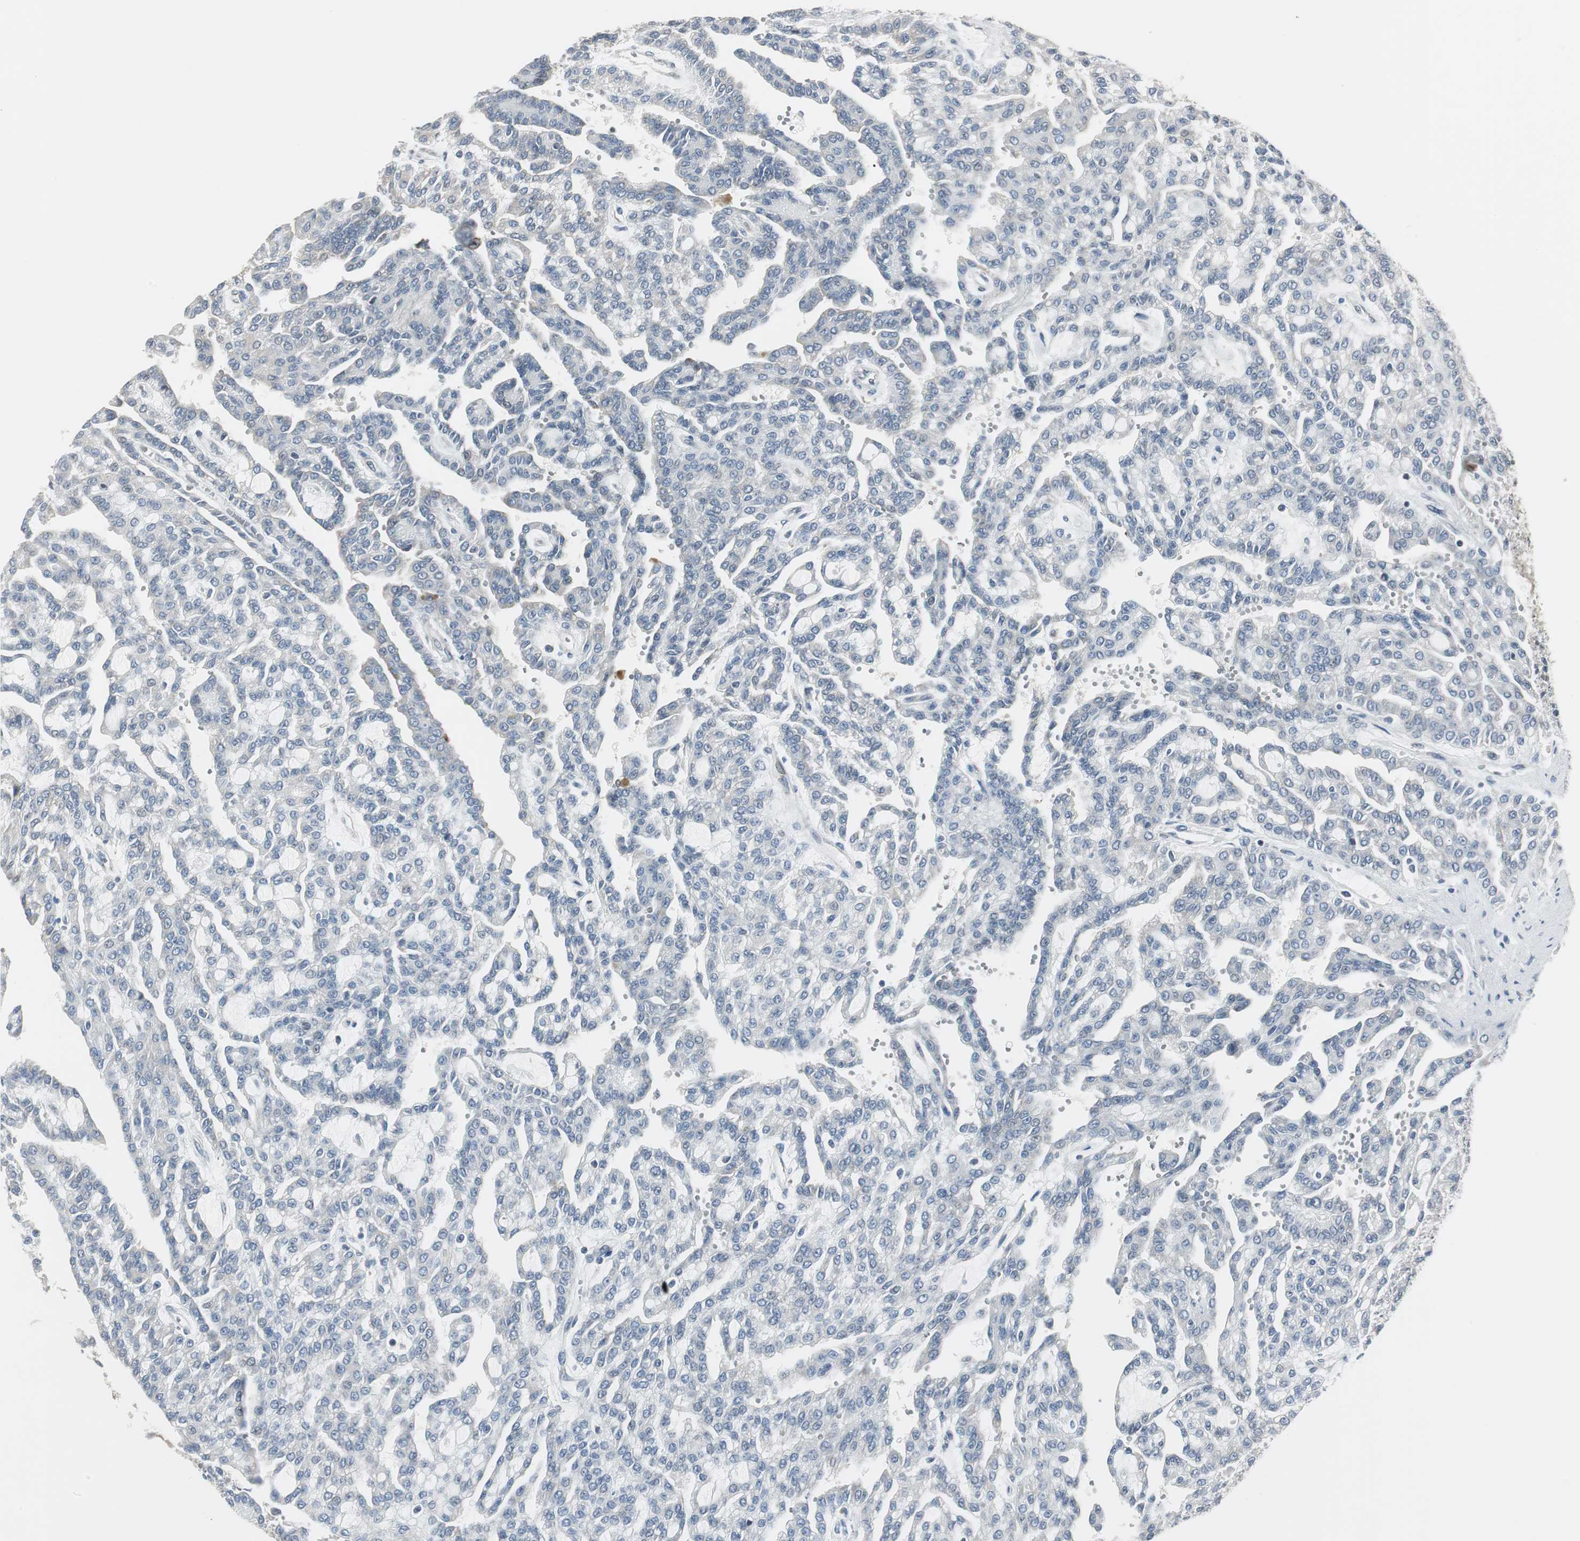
{"staining": {"intensity": "negative", "quantity": "none", "location": "none"}, "tissue": "renal cancer", "cell_type": "Tumor cells", "image_type": "cancer", "snomed": [{"axis": "morphology", "description": "Adenocarcinoma, NOS"}, {"axis": "topography", "description": "Kidney"}], "caption": "Tumor cells show no significant positivity in renal cancer (adenocarcinoma). Brightfield microscopy of IHC stained with DAB (3,3'-diaminobenzidine) (brown) and hematoxylin (blue), captured at high magnification.", "gene": "CCT5", "patient": {"sex": "male", "age": 63}}